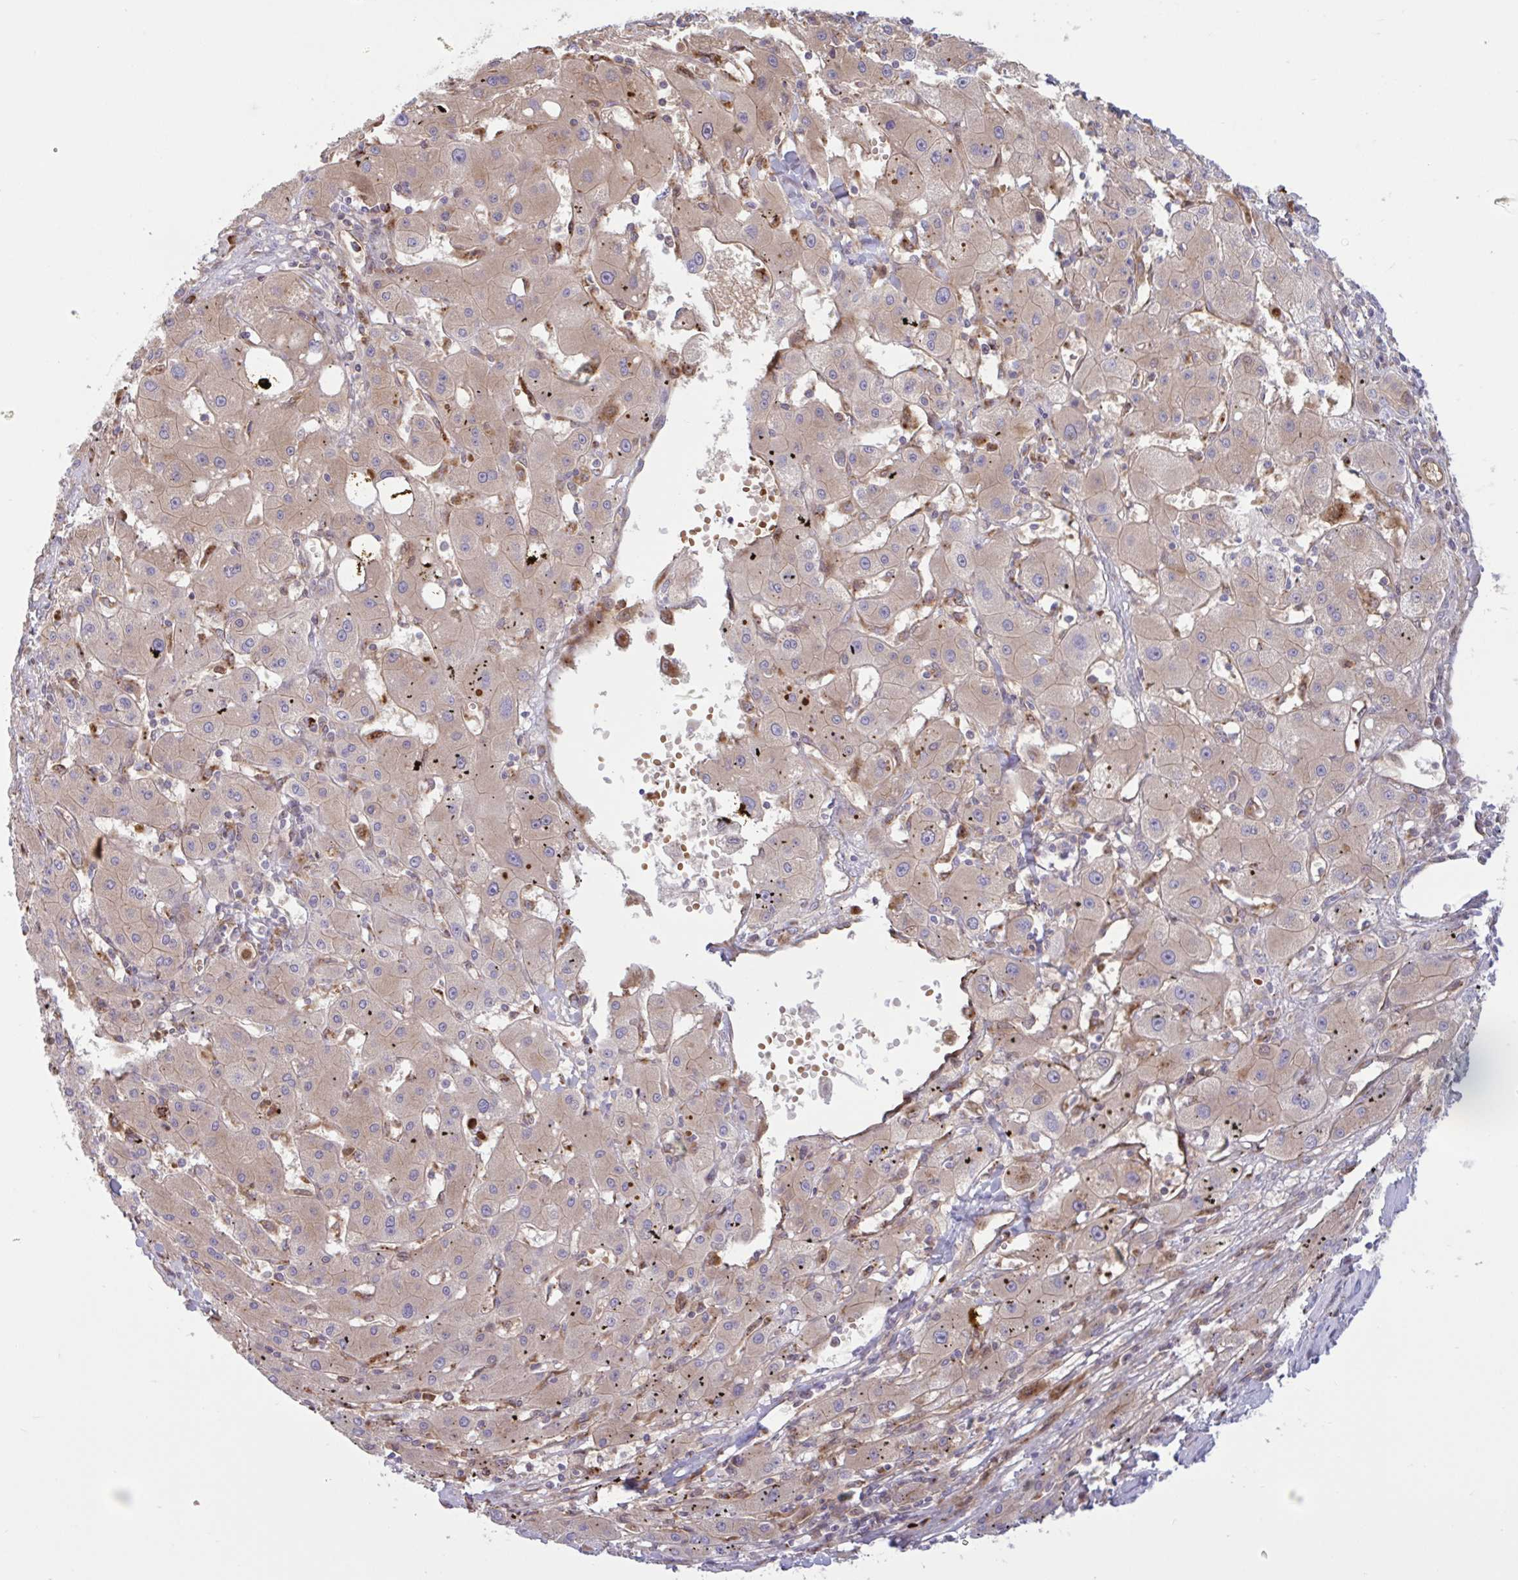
{"staining": {"intensity": "weak", "quantity": ">75%", "location": "cytoplasmic/membranous"}, "tissue": "liver cancer", "cell_type": "Tumor cells", "image_type": "cancer", "snomed": [{"axis": "morphology", "description": "Carcinoma, Hepatocellular, NOS"}, {"axis": "topography", "description": "Liver"}], "caption": "Immunohistochemical staining of hepatocellular carcinoma (liver) displays low levels of weak cytoplasmic/membranous expression in approximately >75% of tumor cells.", "gene": "IL1R1", "patient": {"sex": "male", "age": 72}}